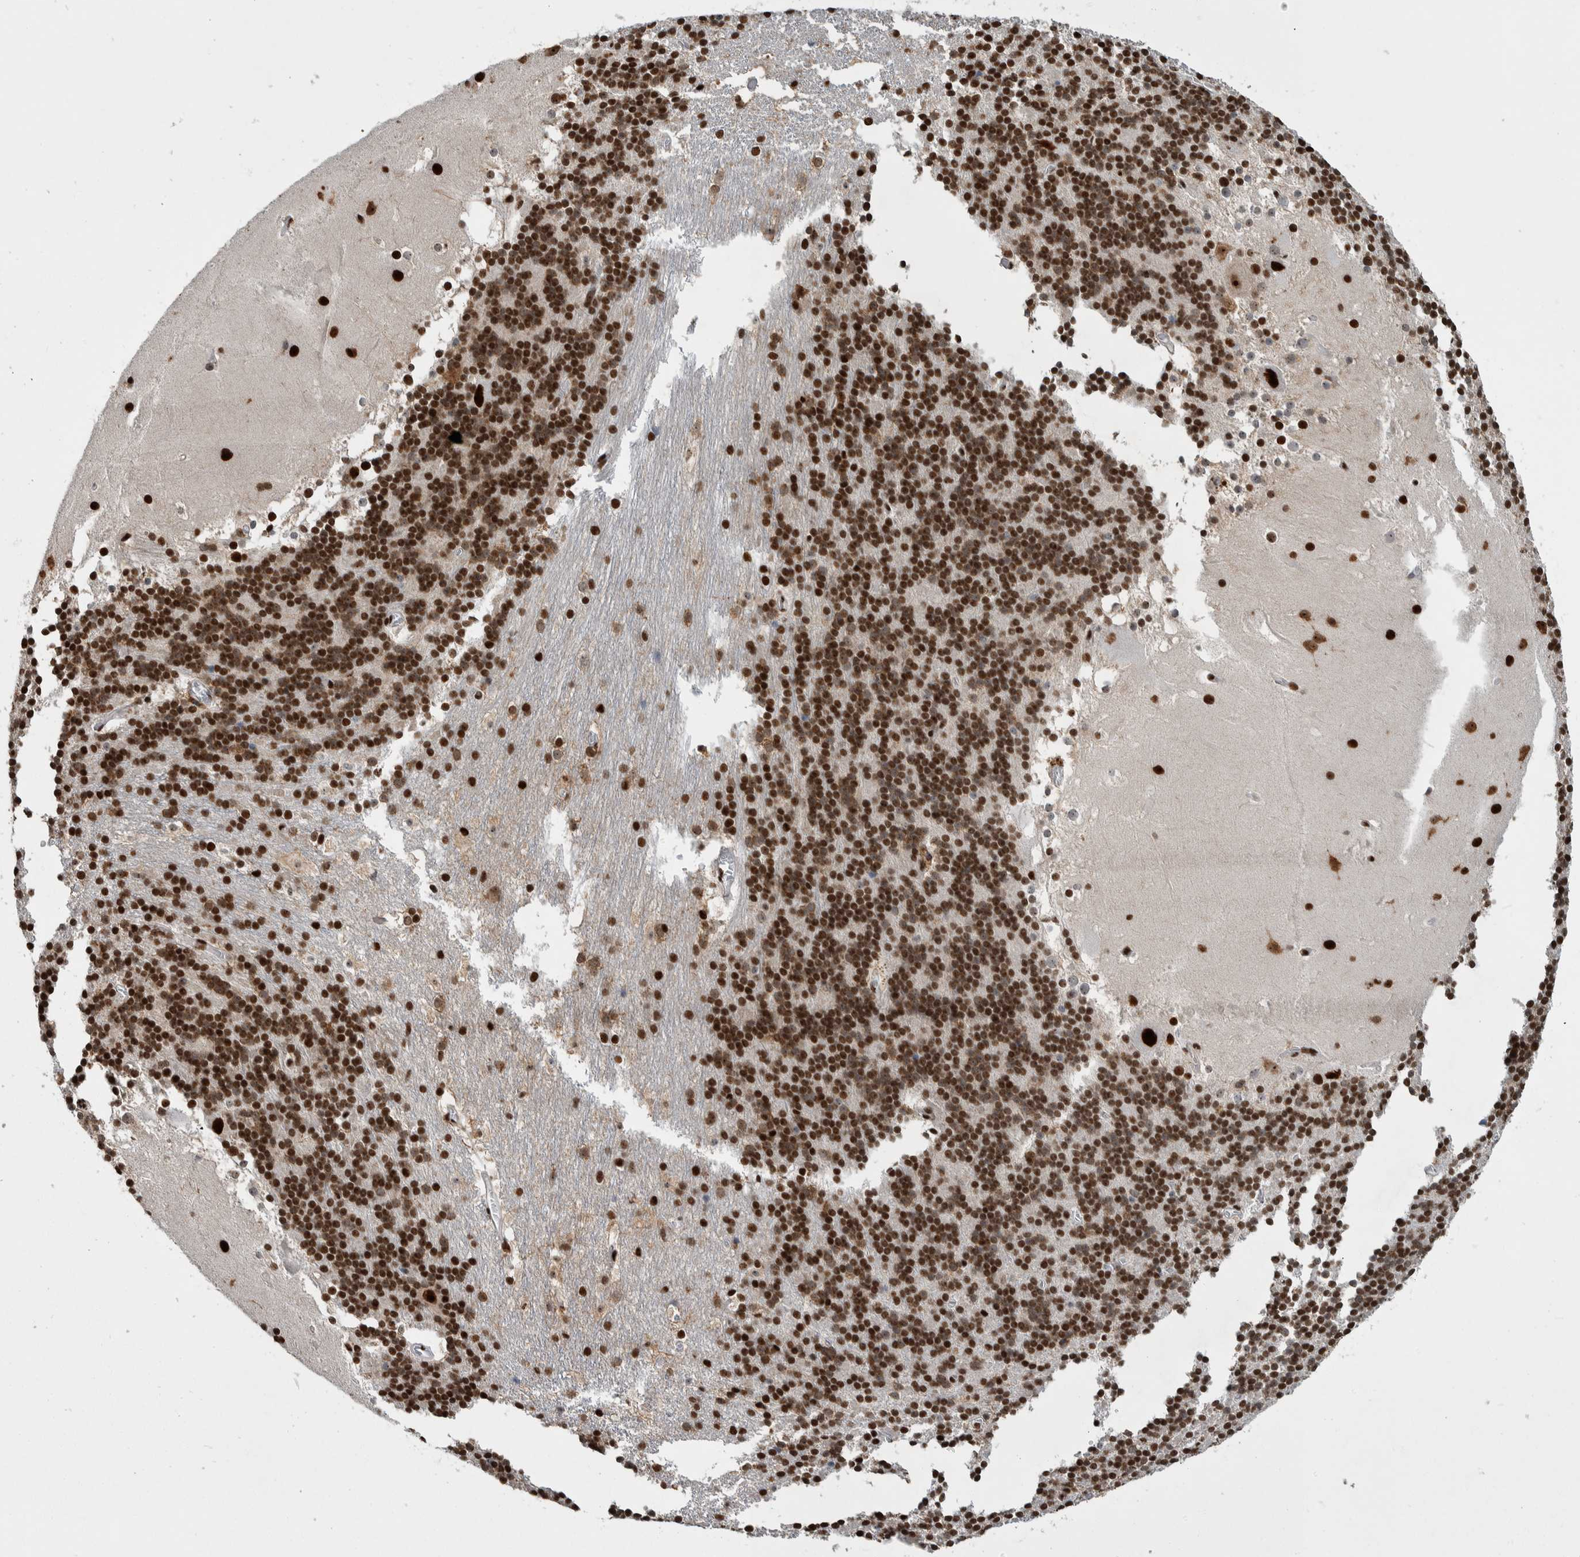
{"staining": {"intensity": "strong", "quantity": ">75%", "location": "nuclear"}, "tissue": "cerebellum", "cell_type": "Cells in granular layer", "image_type": "normal", "snomed": [{"axis": "morphology", "description": "Normal tissue, NOS"}, {"axis": "topography", "description": "Cerebellum"}], "caption": "About >75% of cells in granular layer in benign cerebellum display strong nuclear protein staining as visualized by brown immunohistochemical staining.", "gene": "NCL", "patient": {"sex": "female", "age": 19}}